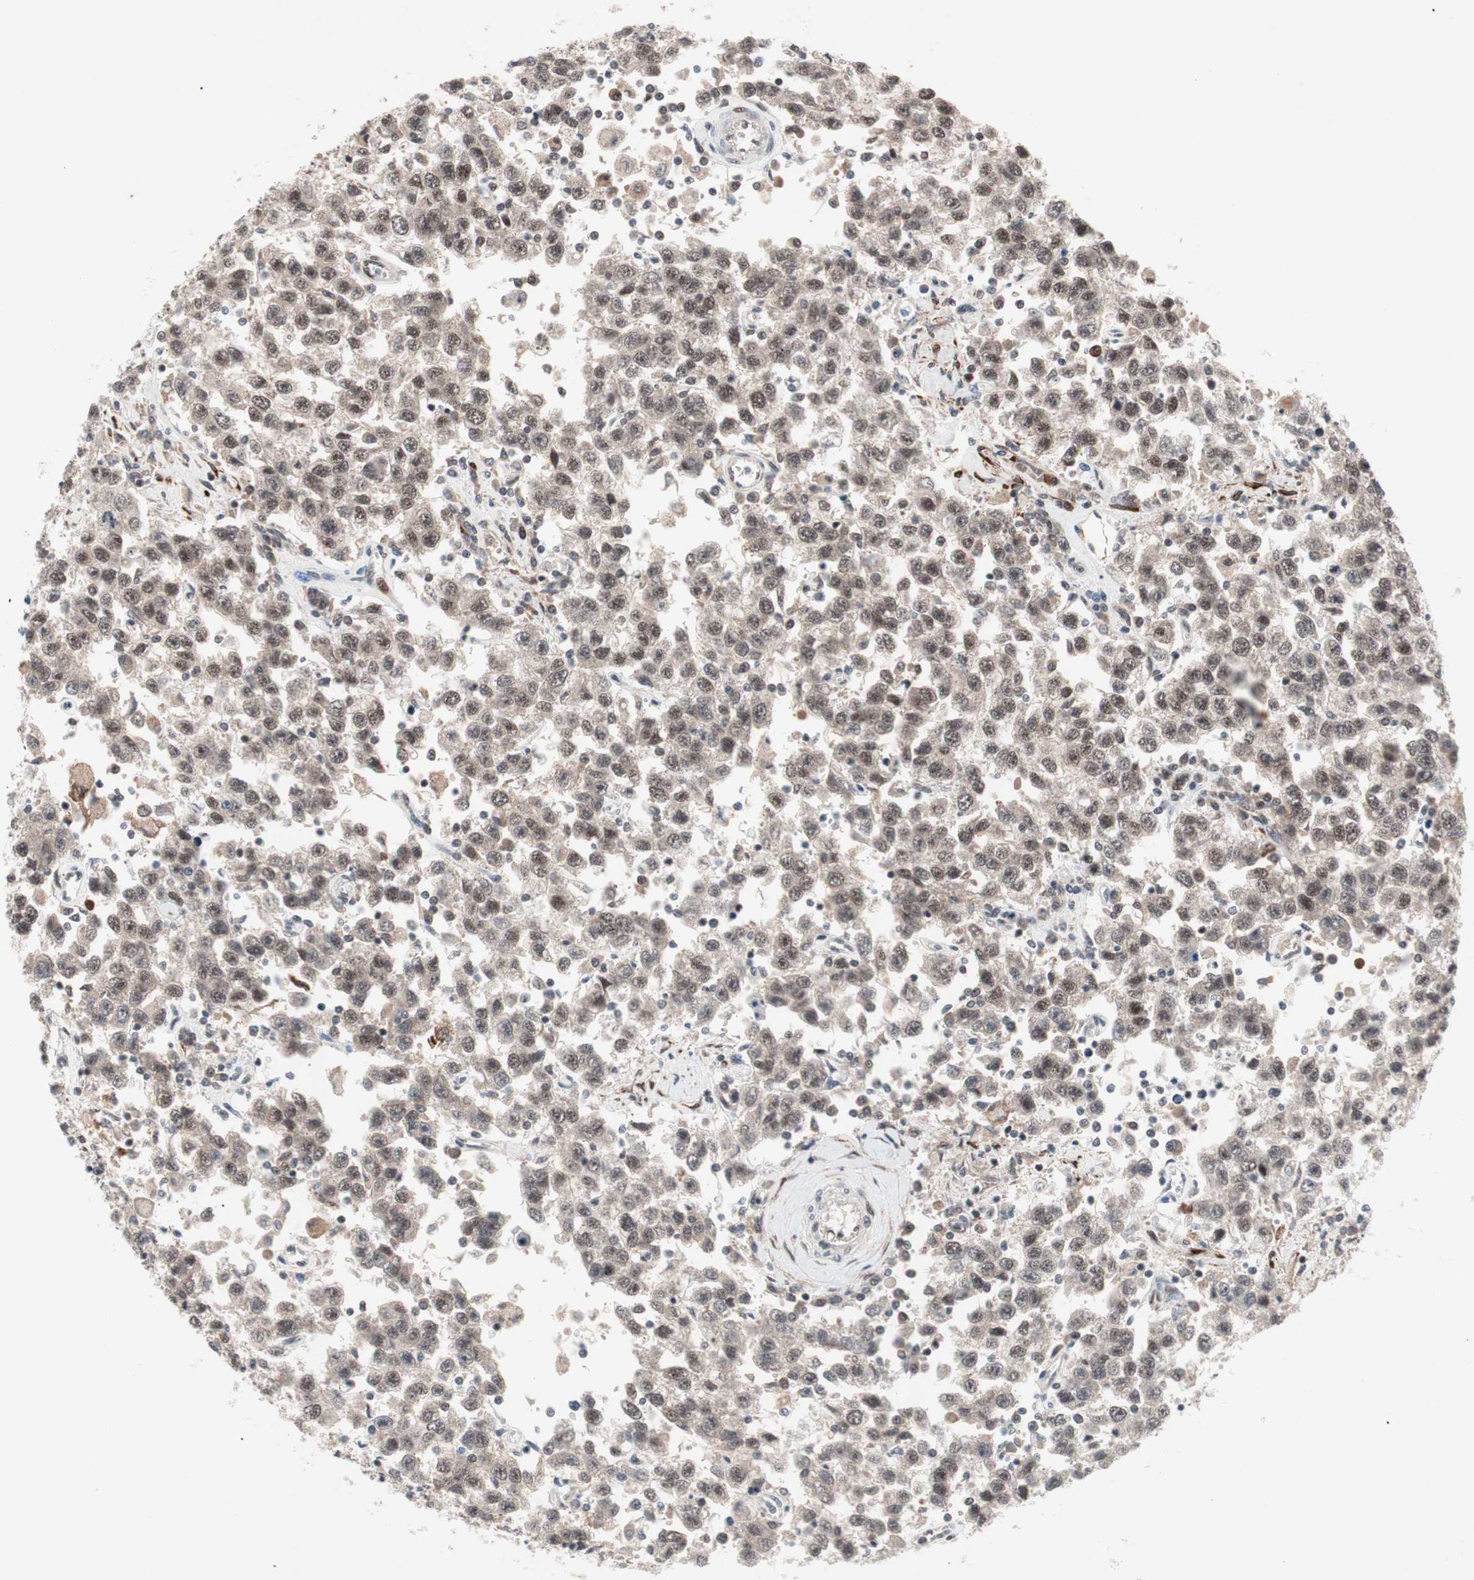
{"staining": {"intensity": "weak", "quantity": ">75%", "location": "cytoplasmic/membranous,nuclear"}, "tissue": "testis cancer", "cell_type": "Tumor cells", "image_type": "cancer", "snomed": [{"axis": "morphology", "description": "Seminoma, NOS"}, {"axis": "topography", "description": "Testis"}], "caption": "The photomicrograph demonstrates a brown stain indicating the presence of a protein in the cytoplasmic/membranous and nuclear of tumor cells in seminoma (testis). The protein is shown in brown color, while the nuclei are stained blue.", "gene": "TCF12", "patient": {"sex": "male", "age": 41}}